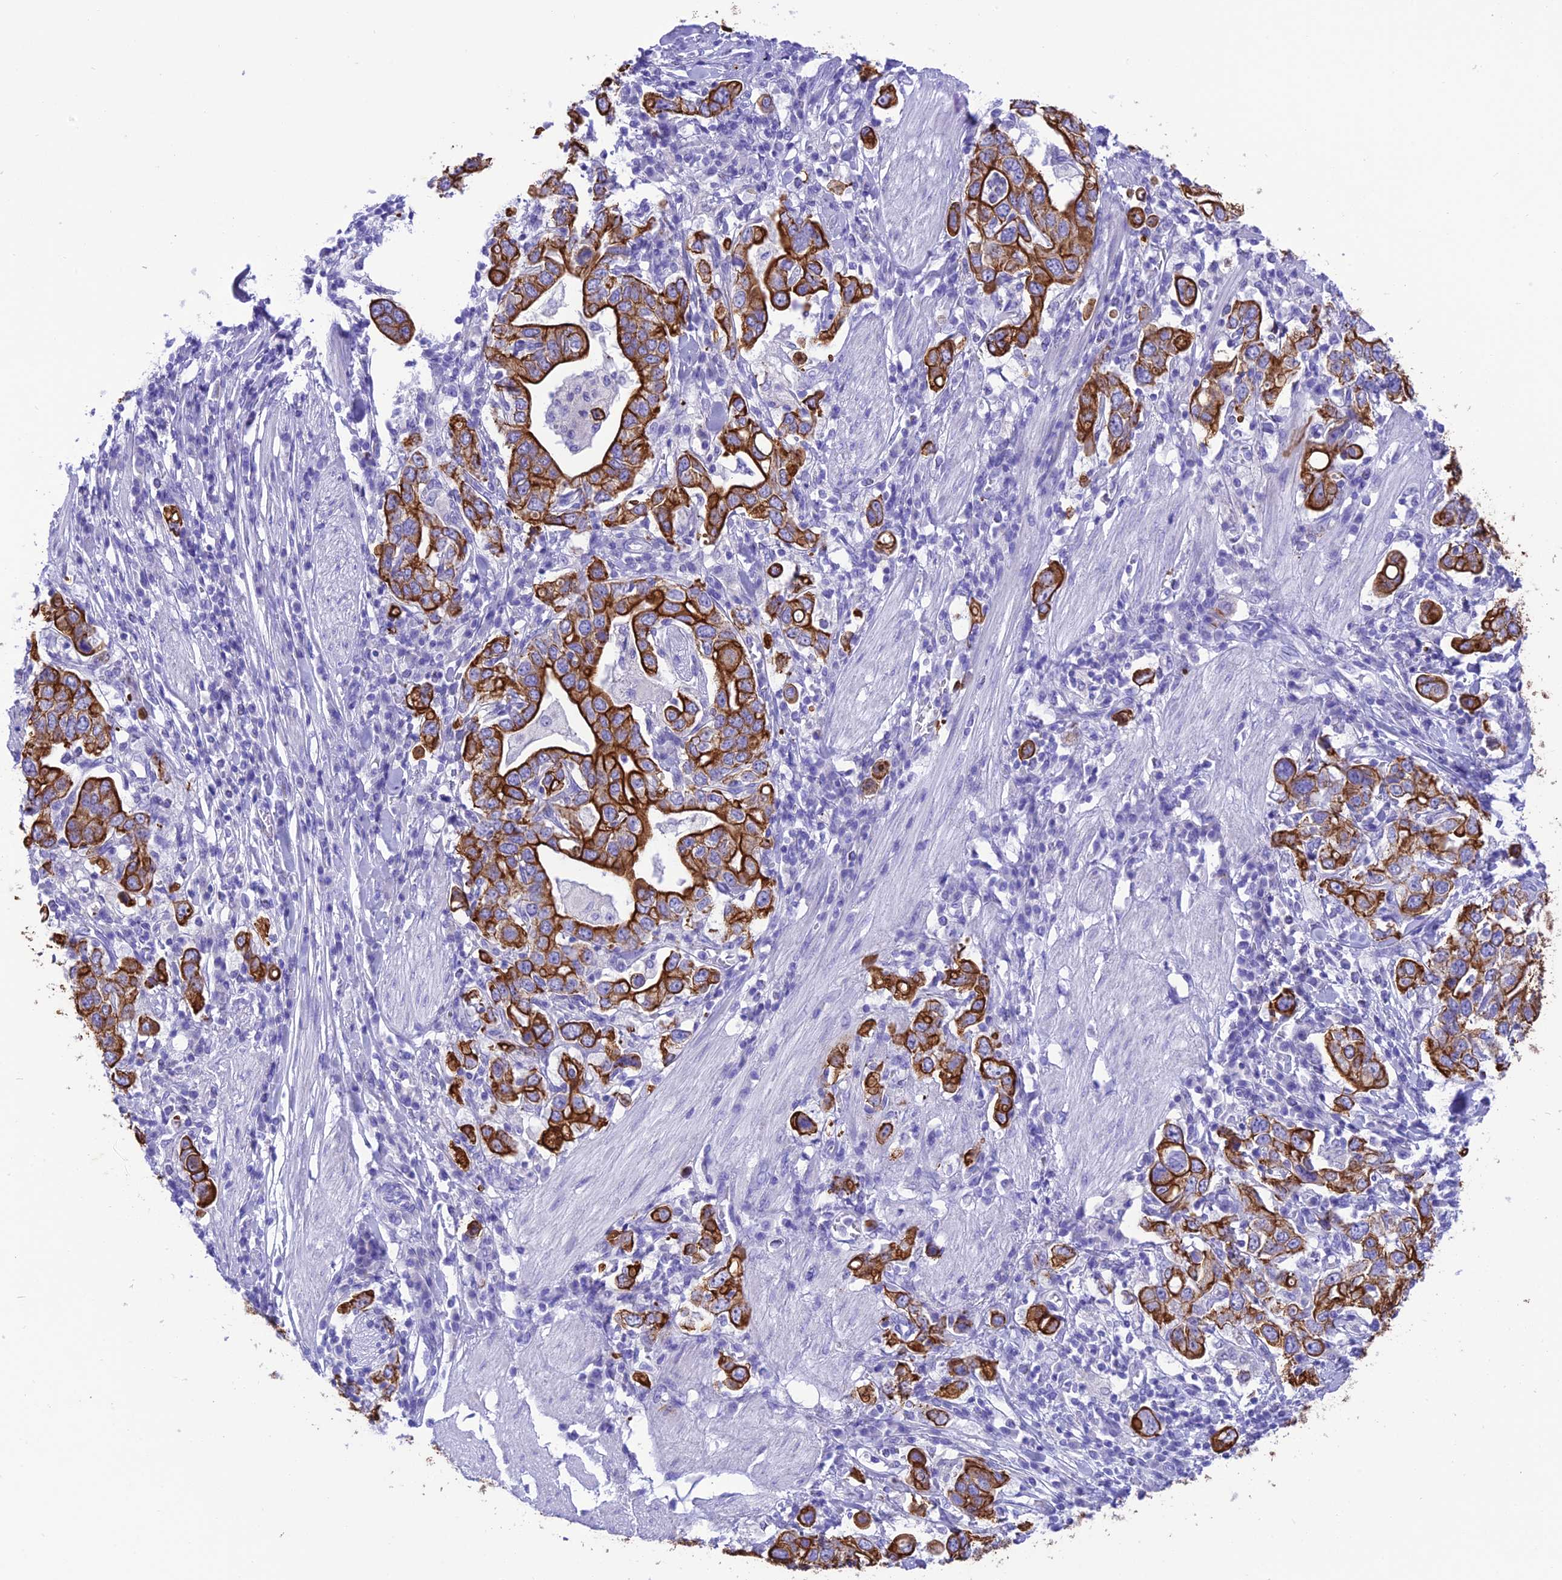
{"staining": {"intensity": "strong", "quantity": ">75%", "location": "cytoplasmic/membranous"}, "tissue": "stomach cancer", "cell_type": "Tumor cells", "image_type": "cancer", "snomed": [{"axis": "morphology", "description": "Adenocarcinoma, NOS"}, {"axis": "topography", "description": "Stomach, upper"}], "caption": "Immunohistochemical staining of stomach adenocarcinoma displays high levels of strong cytoplasmic/membranous protein positivity in approximately >75% of tumor cells.", "gene": "VPS52", "patient": {"sex": "male", "age": 62}}